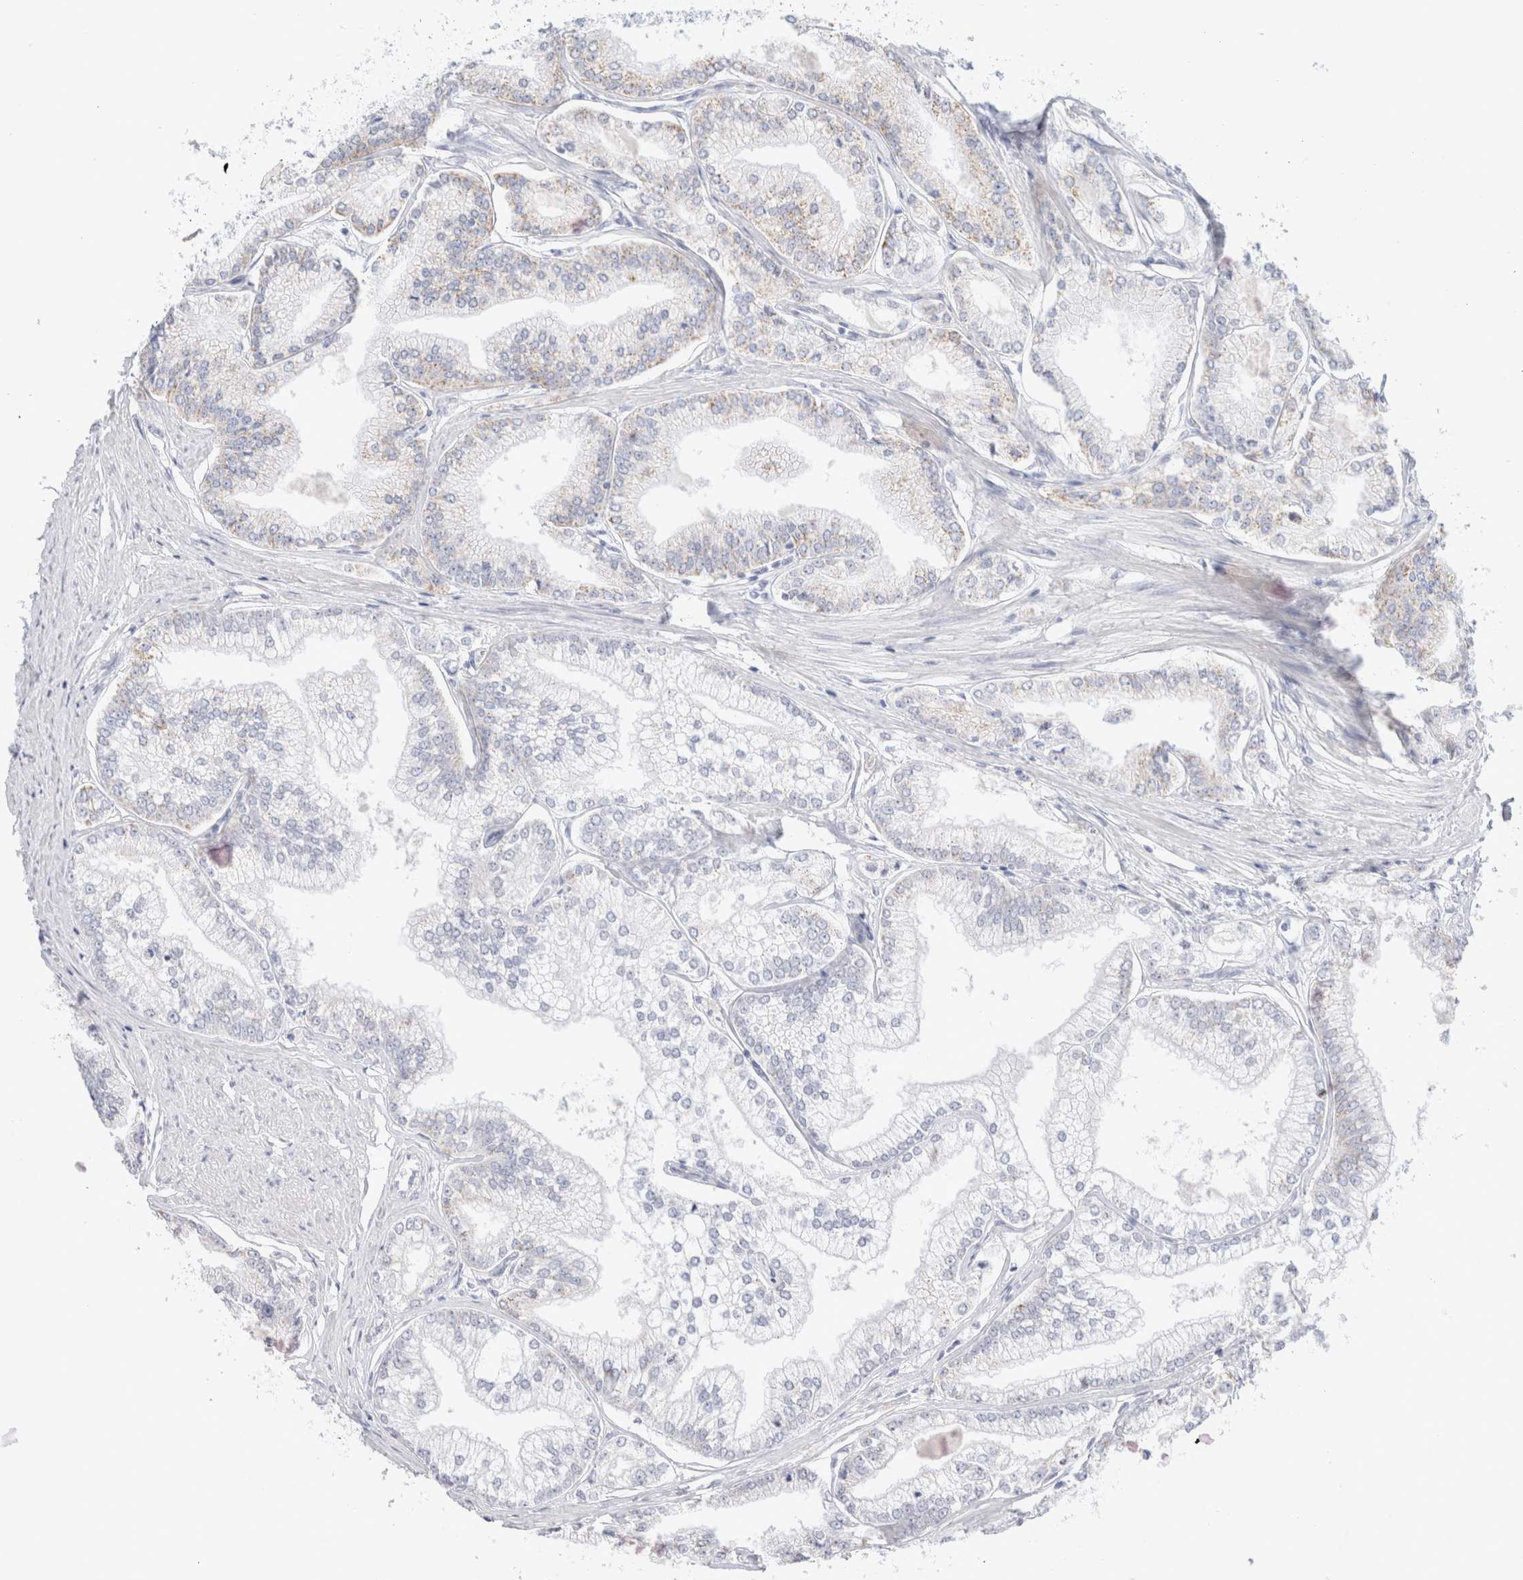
{"staining": {"intensity": "weak", "quantity": "<25%", "location": "cytoplasmic/membranous"}, "tissue": "prostate cancer", "cell_type": "Tumor cells", "image_type": "cancer", "snomed": [{"axis": "morphology", "description": "Adenocarcinoma, Low grade"}, {"axis": "topography", "description": "Prostate"}], "caption": "IHC photomicrograph of human prostate adenocarcinoma (low-grade) stained for a protein (brown), which reveals no staining in tumor cells. (Brightfield microscopy of DAB immunohistochemistry at high magnification).", "gene": "ARG1", "patient": {"sex": "male", "age": 52}}